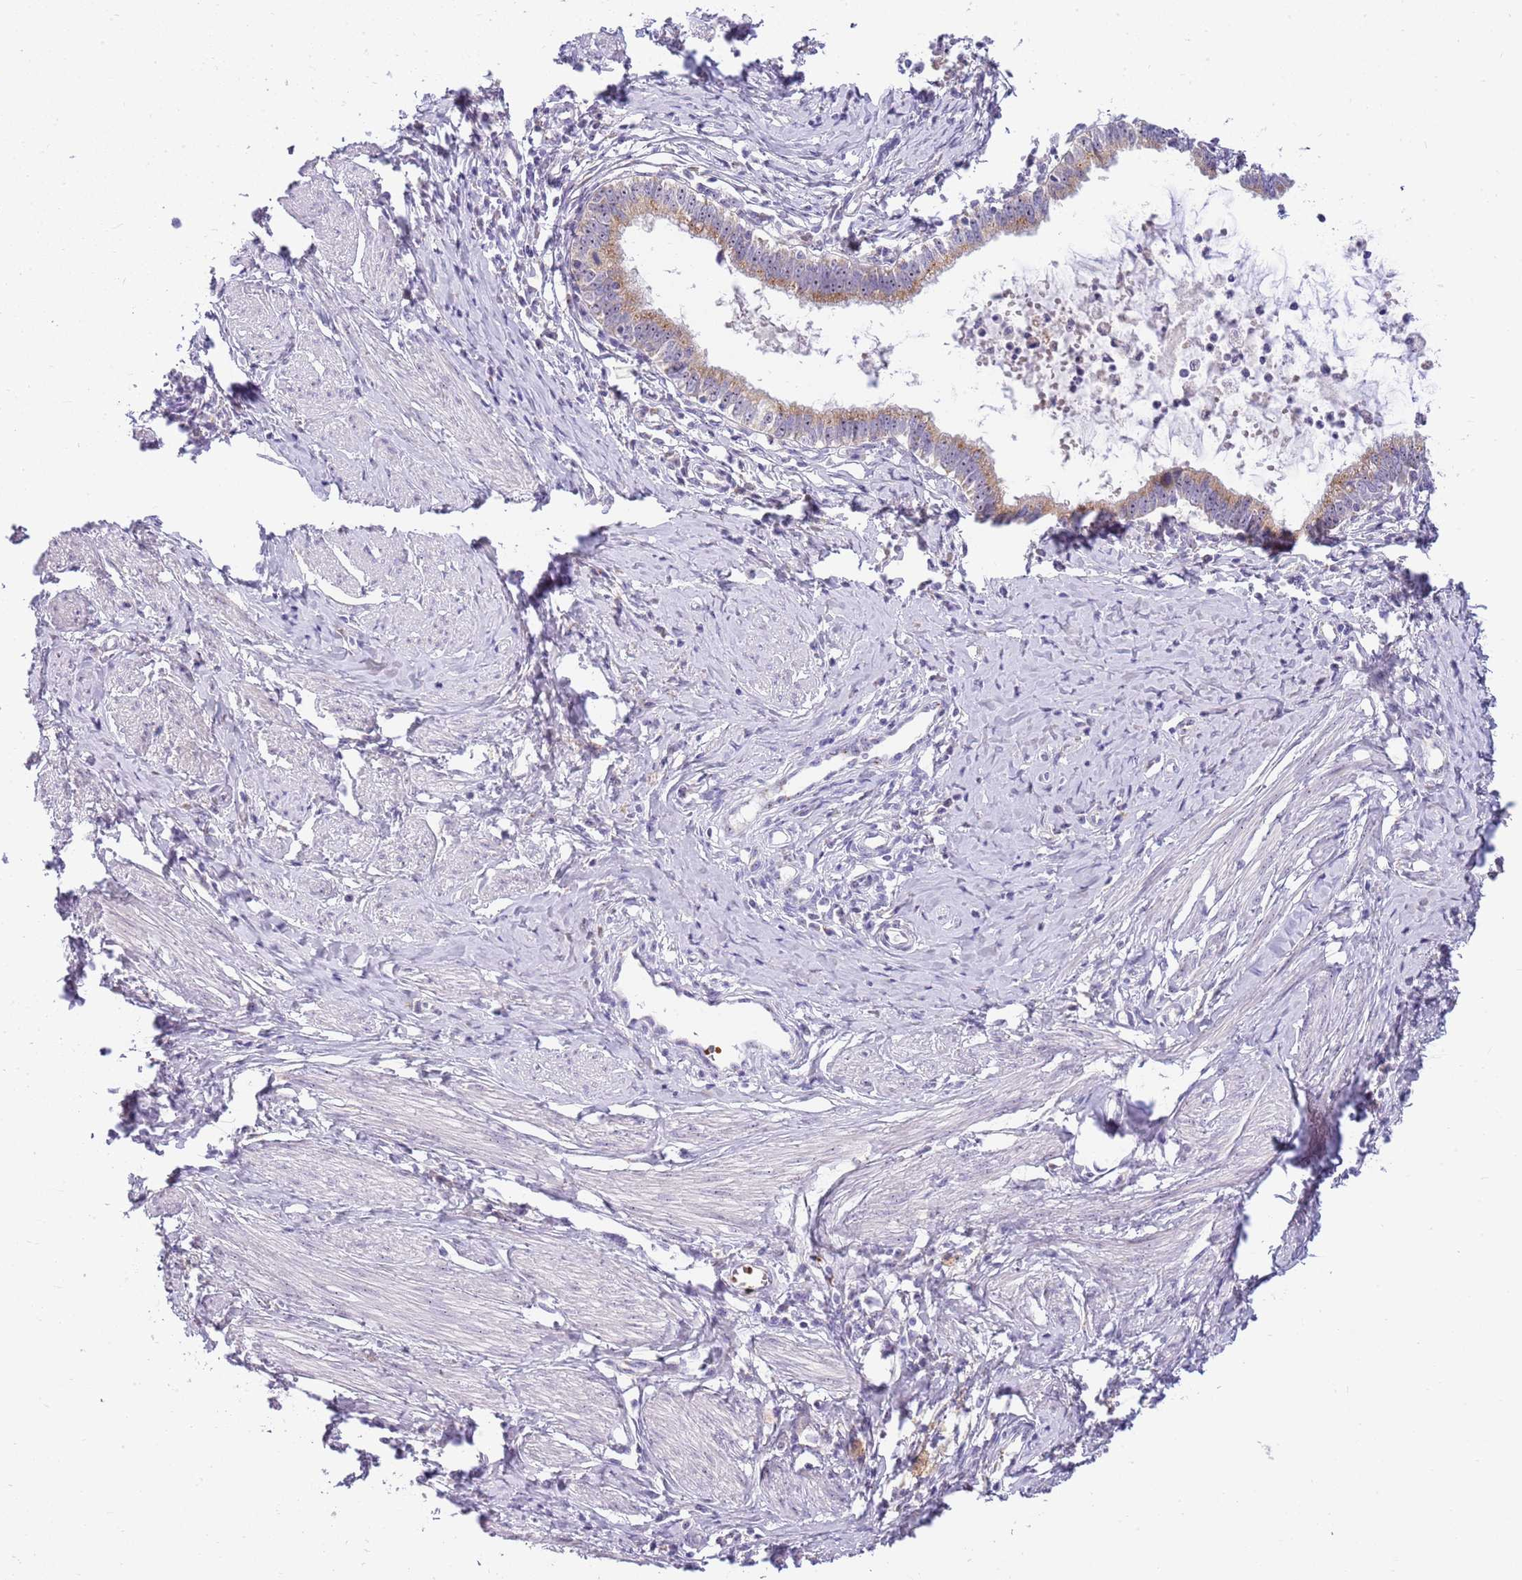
{"staining": {"intensity": "moderate", "quantity": ">75%", "location": "cytoplasmic/membranous"}, "tissue": "cervical cancer", "cell_type": "Tumor cells", "image_type": "cancer", "snomed": [{"axis": "morphology", "description": "Adenocarcinoma, NOS"}, {"axis": "topography", "description": "Cervix"}], "caption": "A brown stain highlights moderate cytoplasmic/membranous staining of a protein in human cervical adenocarcinoma tumor cells.", "gene": "DNAJA3", "patient": {"sex": "female", "age": 36}}